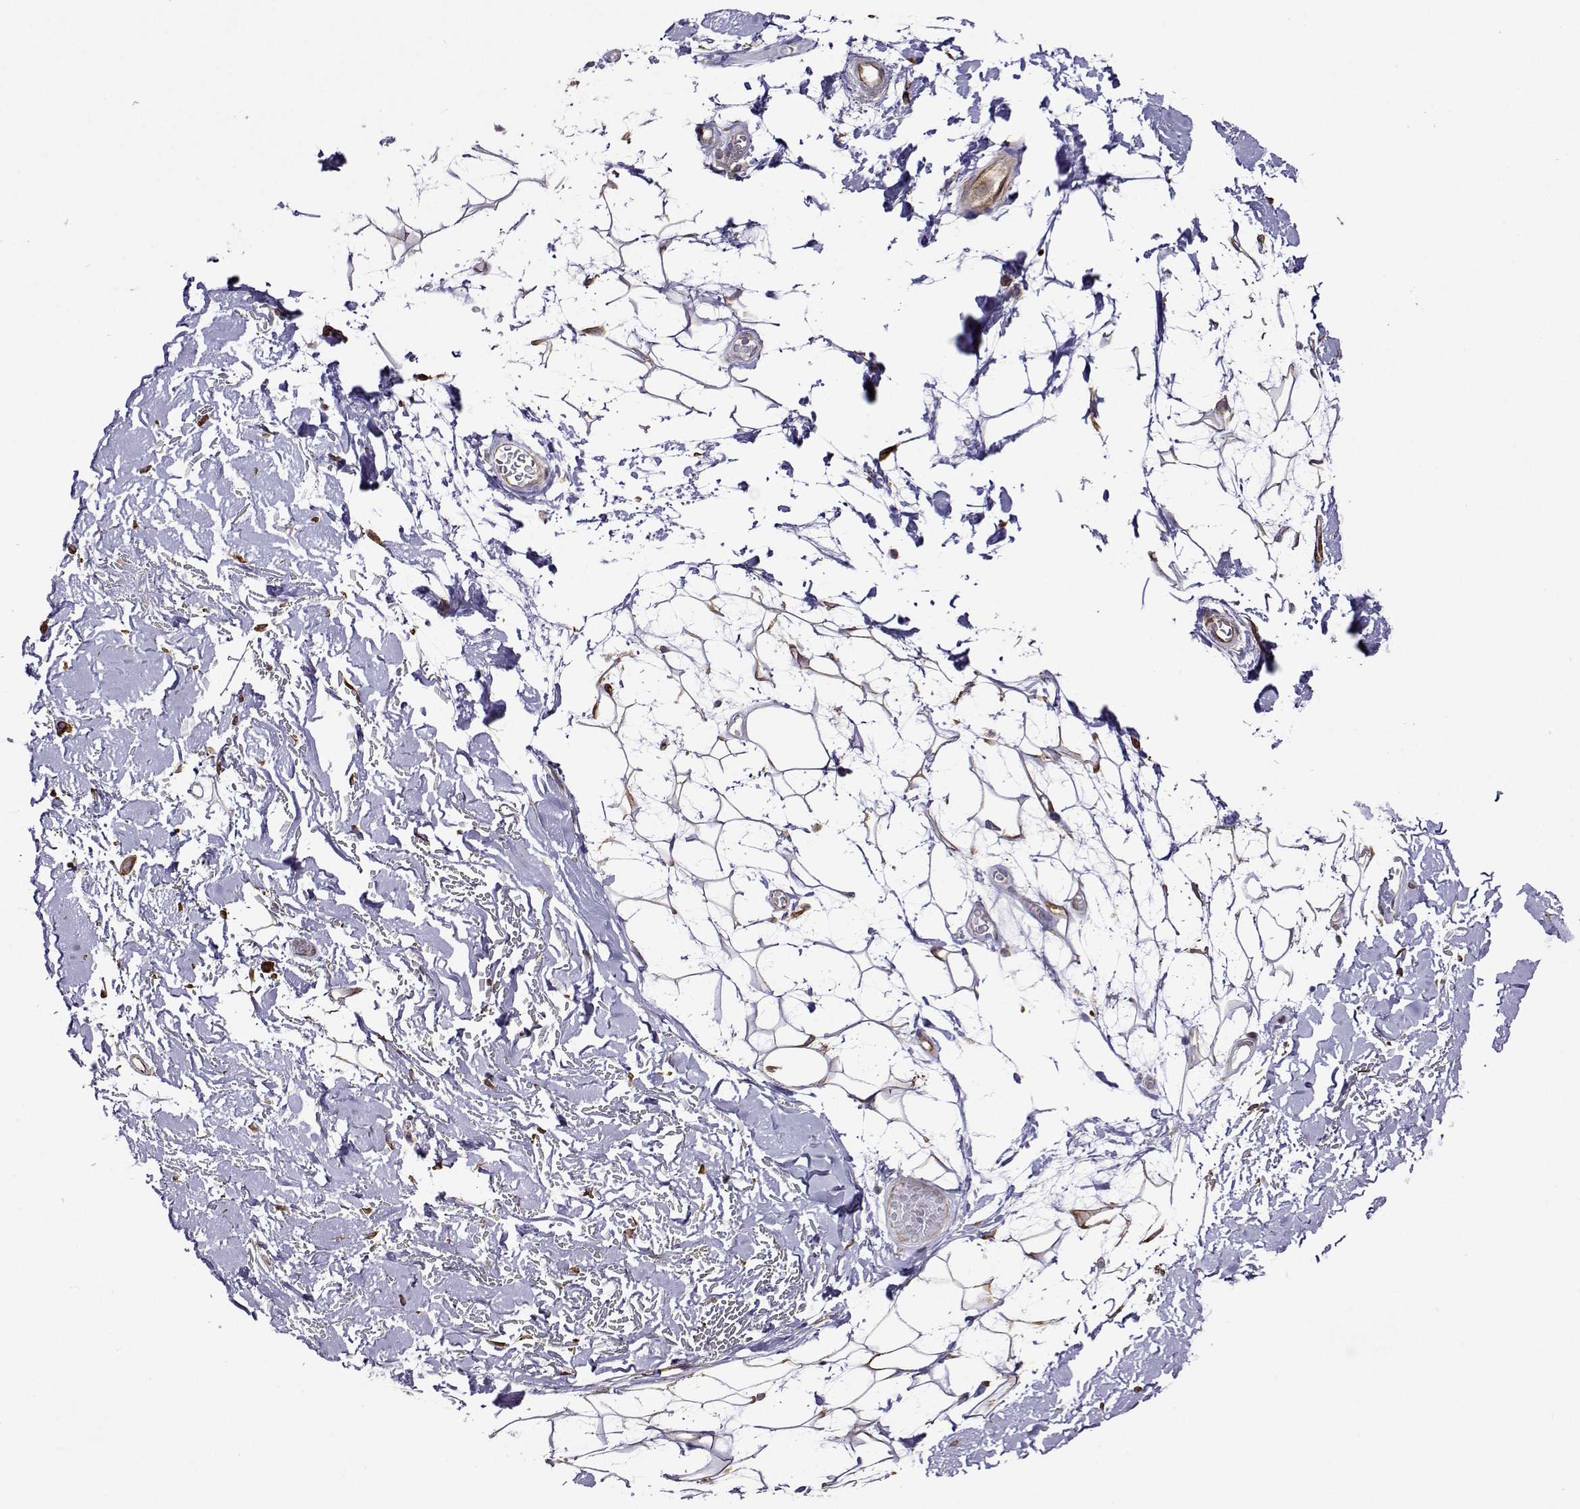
{"staining": {"intensity": "moderate", "quantity": "<25%", "location": "nuclear"}, "tissue": "adipose tissue", "cell_type": "Adipocytes", "image_type": "normal", "snomed": [{"axis": "morphology", "description": "Normal tissue, NOS"}, {"axis": "topography", "description": "Anal"}, {"axis": "topography", "description": "Peripheral nerve tissue"}], "caption": "Moderate nuclear expression for a protein is appreciated in about <25% of adipocytes of normal adipose tissue using immunohistochemistry (IHC).", "gene": "PGRMC2", "patient": {"sex": "male", "age": 78}}